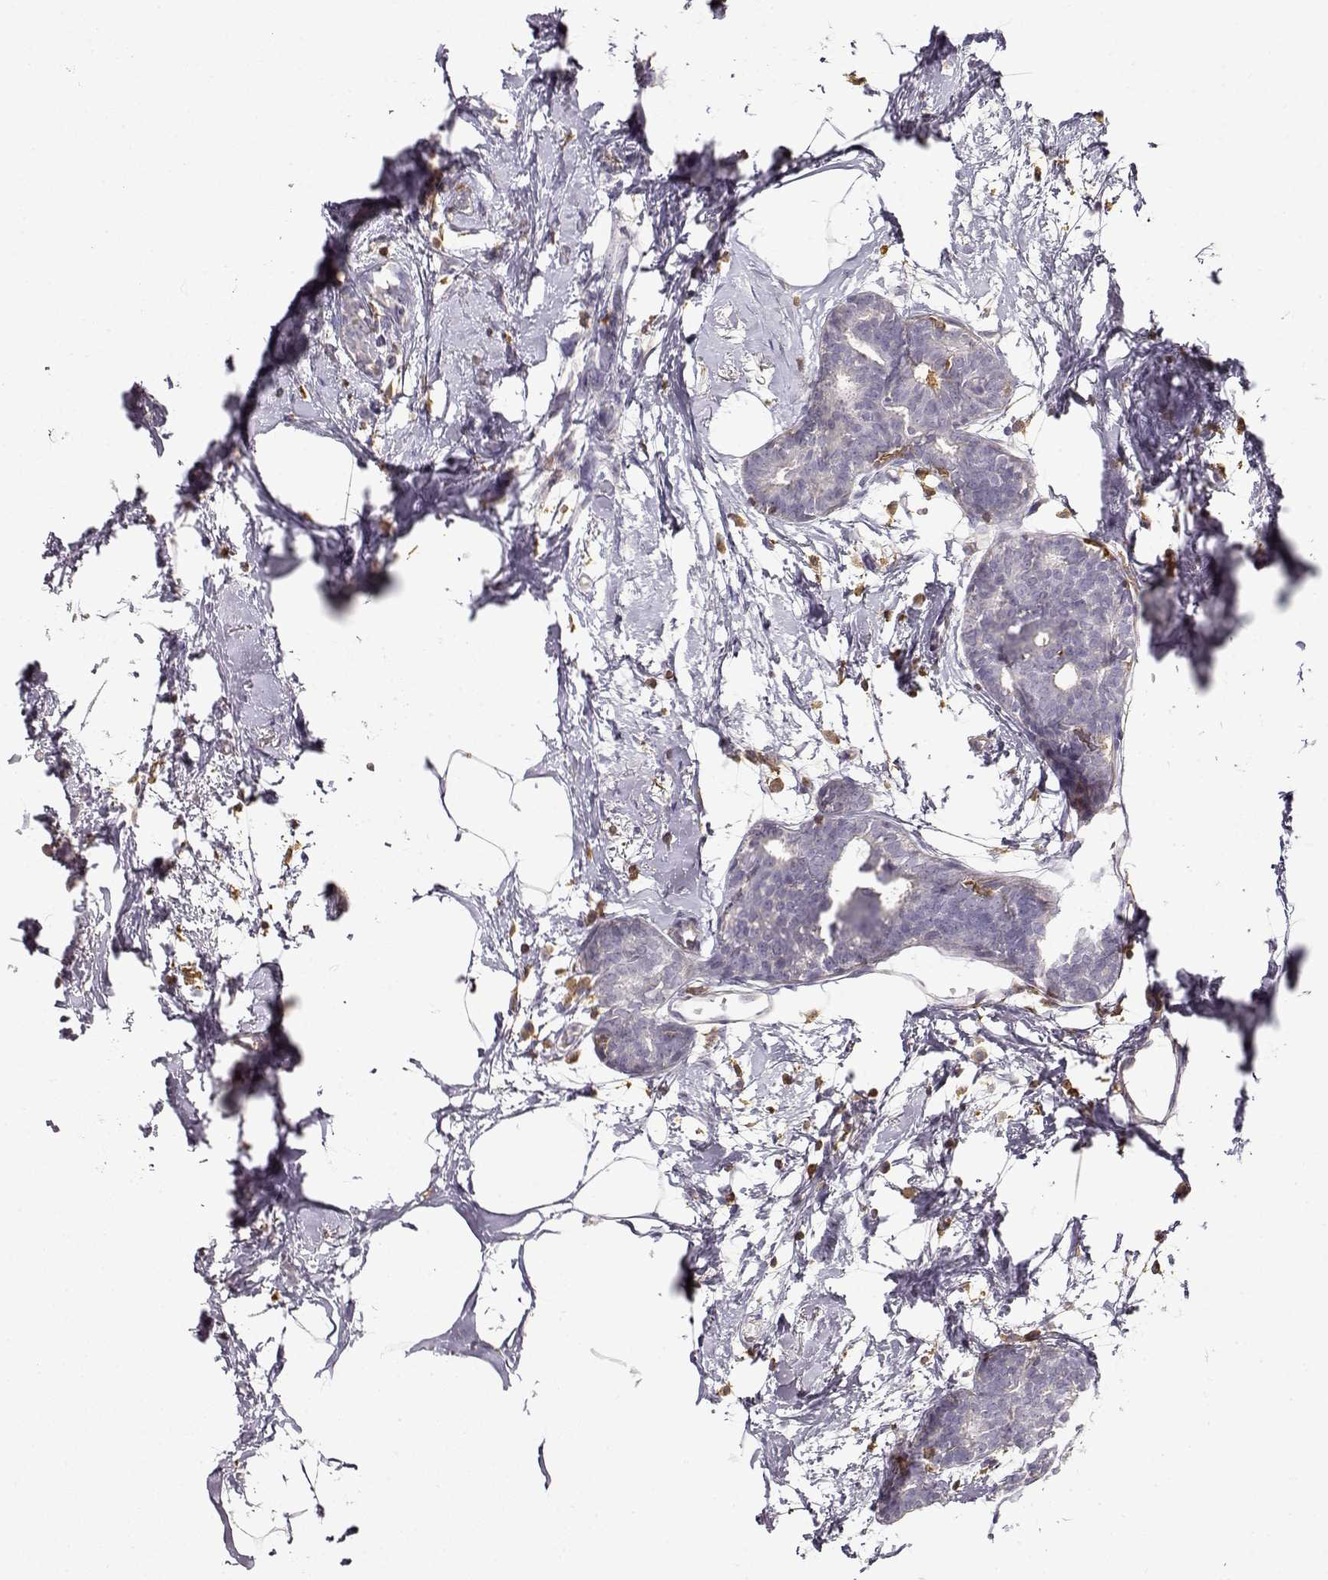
{"staining": {"intensity": "negative", "quantity": "none", "location": "none"}, "tissue": "breast cancer", "cell_type": "Tumor cells", "image_type": "cancer", "snomed": [{"axis": "morphology", "description": "Duct carcinoma"}, {"axis": "topography", "description": "Breast"}], "caption": "Immunohistochemistry (IHC) of intraductal carcinoma (breast) shows no expression in tumor cells. Nuclei are stained in blue.", "gene": "VAV1", "patient": {"sex": "female", "age": 40}}